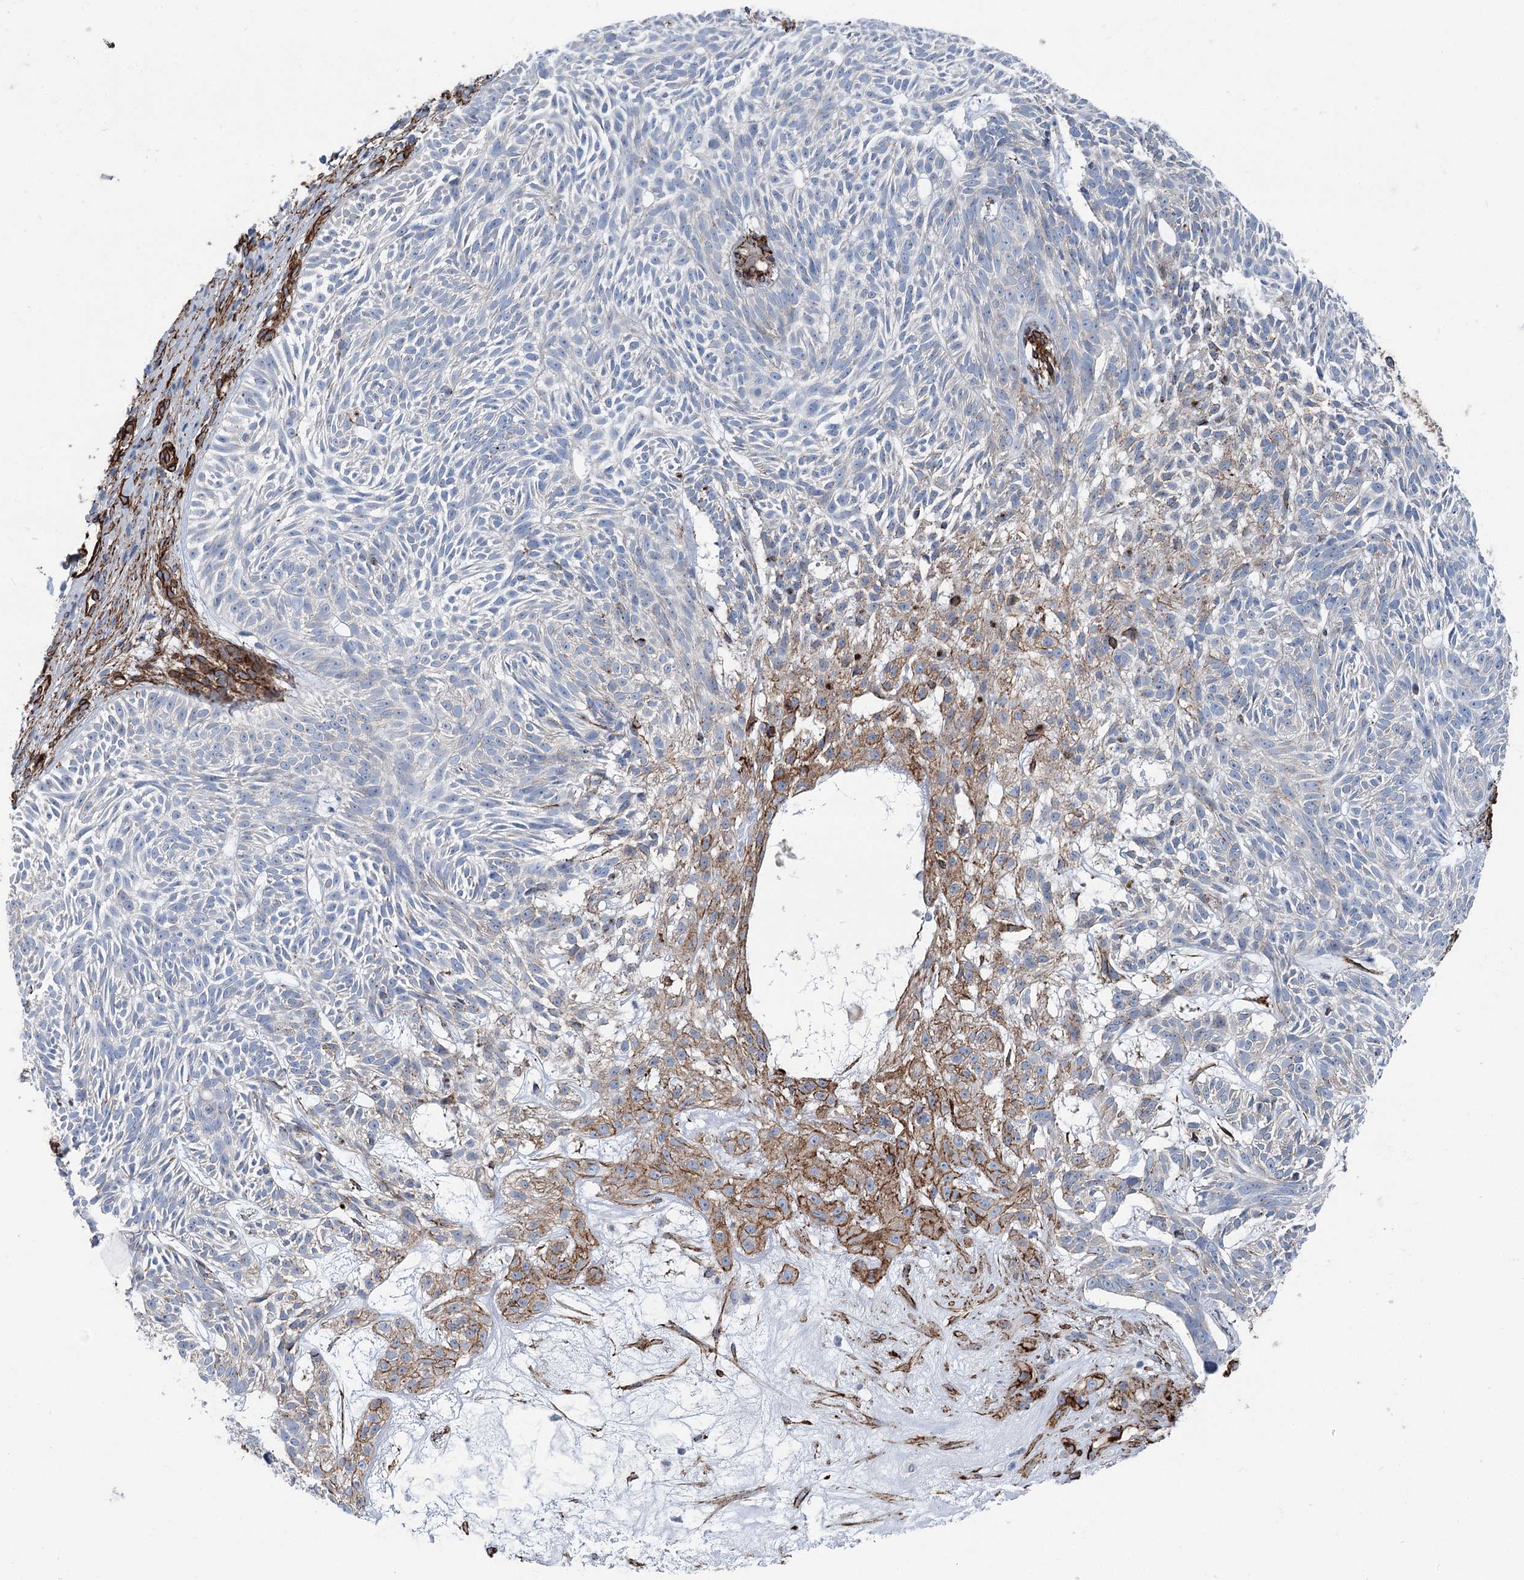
{"staining": {"intensity": "negative", "quantity": "none", "location": "none"}, "tissue": "skin cancer", "cell_type": "Tumor cells", "image_type": "cancer", "snomed": [{"axis": "morphology", "description": "Basal cell carcinoma"}, {"axis": "topography", "description": "Skin"}], "caption": "This is a image of IHC staining of skin basal cell carcinoma, which shows no positivity in tumor cells.", "gene": "IQSEC1", "patient": {"sex": "male", "age": 75}}